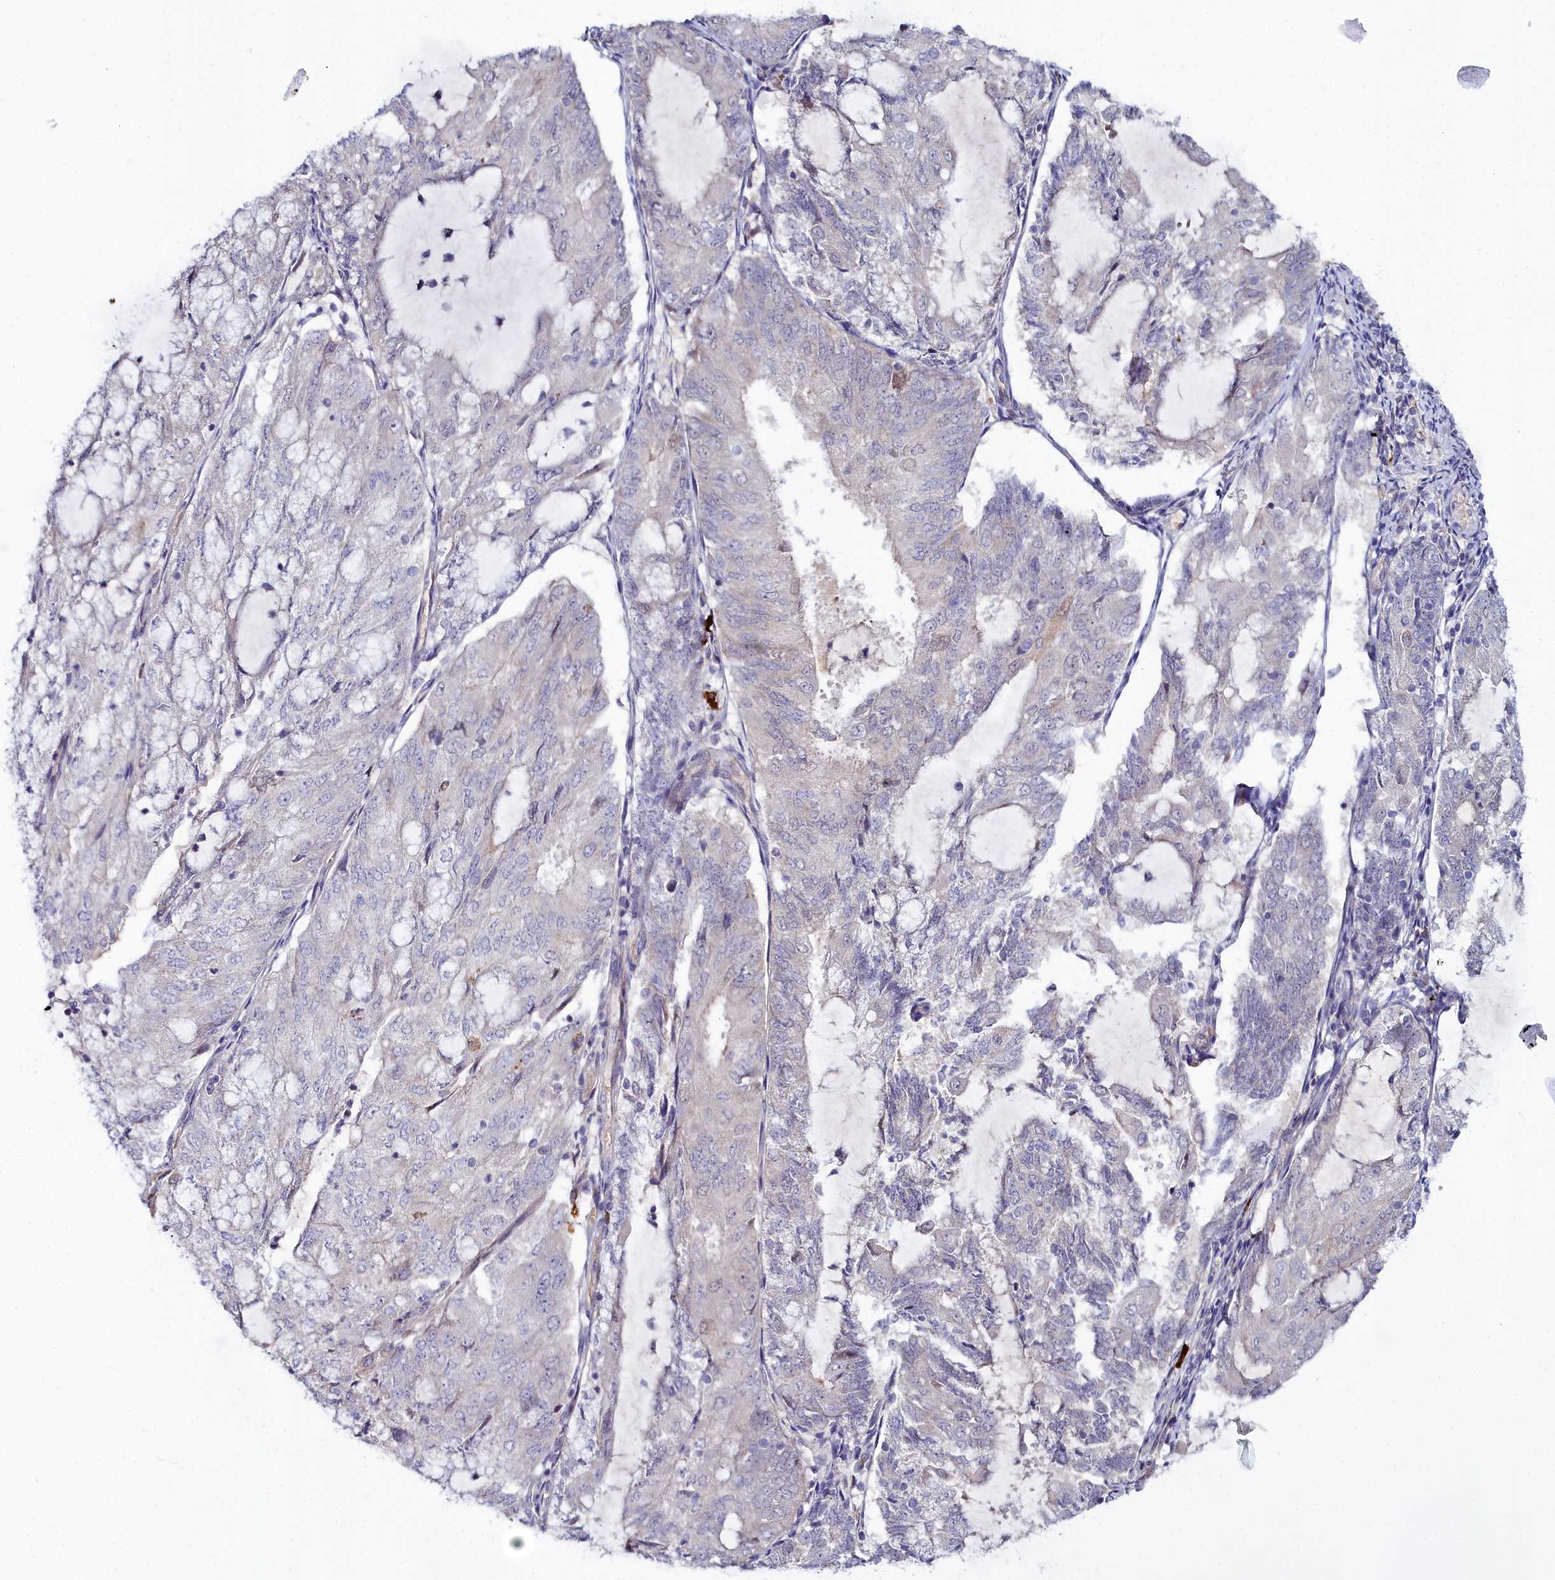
{"staining": {"intensity": "negative", "quantity": "none", "location": "none"}, "tissue": "endometrial cancer", "cell_type": "Tumor cells", "image_type": "cancer", "snomed": [{"axis": "morphology", "description": "Adenocarcinoma, NOS"}, {"axis": "topography", "description": "Endometrium"}], "caption": "Endometrial cancer (adenocarcinoma) stained for a protein using immunohistochemistry (IHC) reveals no staining tumor cells.", "gene": "KCTD18", "patient": {"sex": "female", "age": 81}}